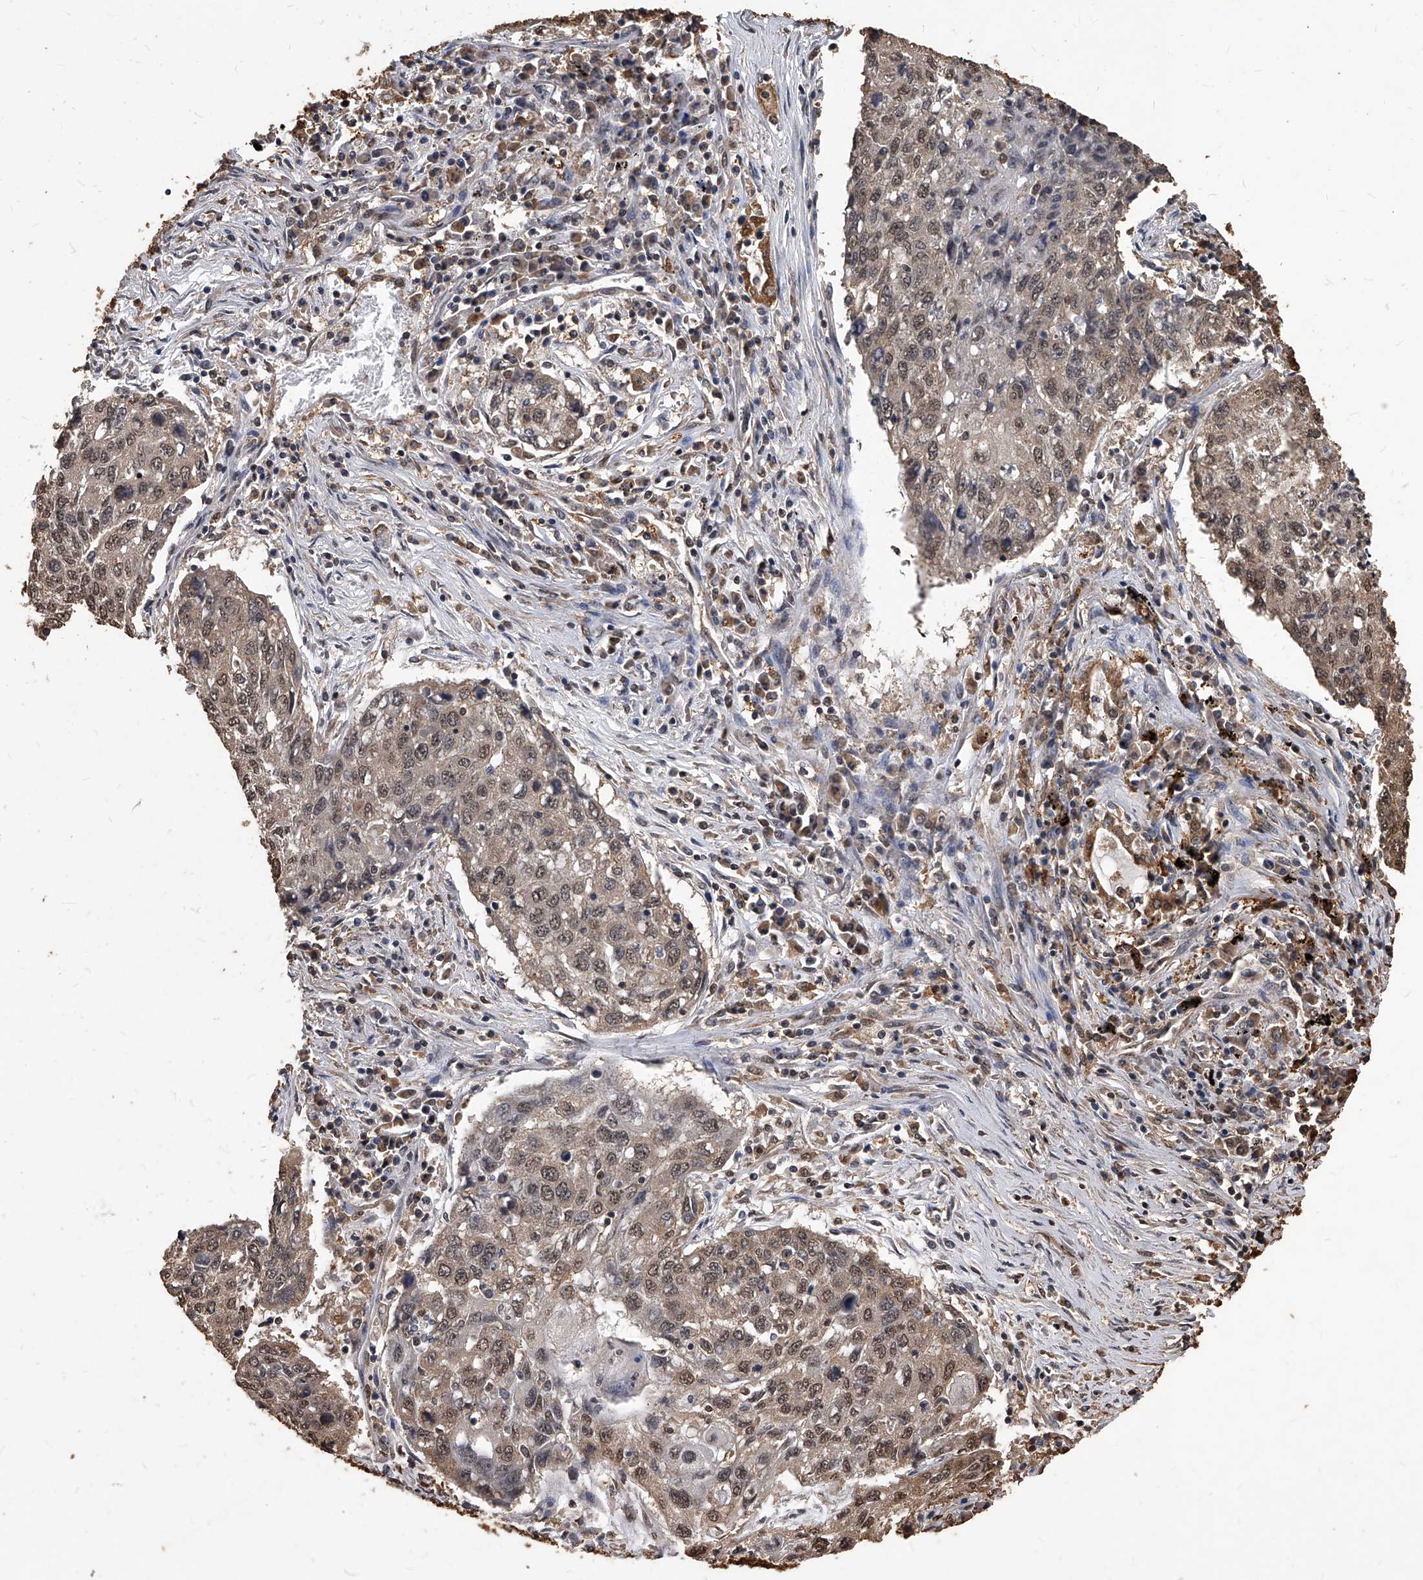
{"staining": {"intensity": "moderate", "quantity": ">75%", "location": "cytoplasmic/membranous,nuclear"}, "tissue": "lung cancer", "cell_type": "Tumor cells", "image_type": "cancer", "snomed": [{"axis": "morphology", "description": "Squamous cell carcinoma, NOS"}, {"axis": "topography", "description": "Lung"}], "caption": "A micrograph of lung cancer (squamous cell carcinoma) stained for a protein shows moderate cytoplasmic/membranous and nuclear brown staining in tumor cells.", "gene": "FBXL4", "patient": {"sex": "female", "age": 63}}